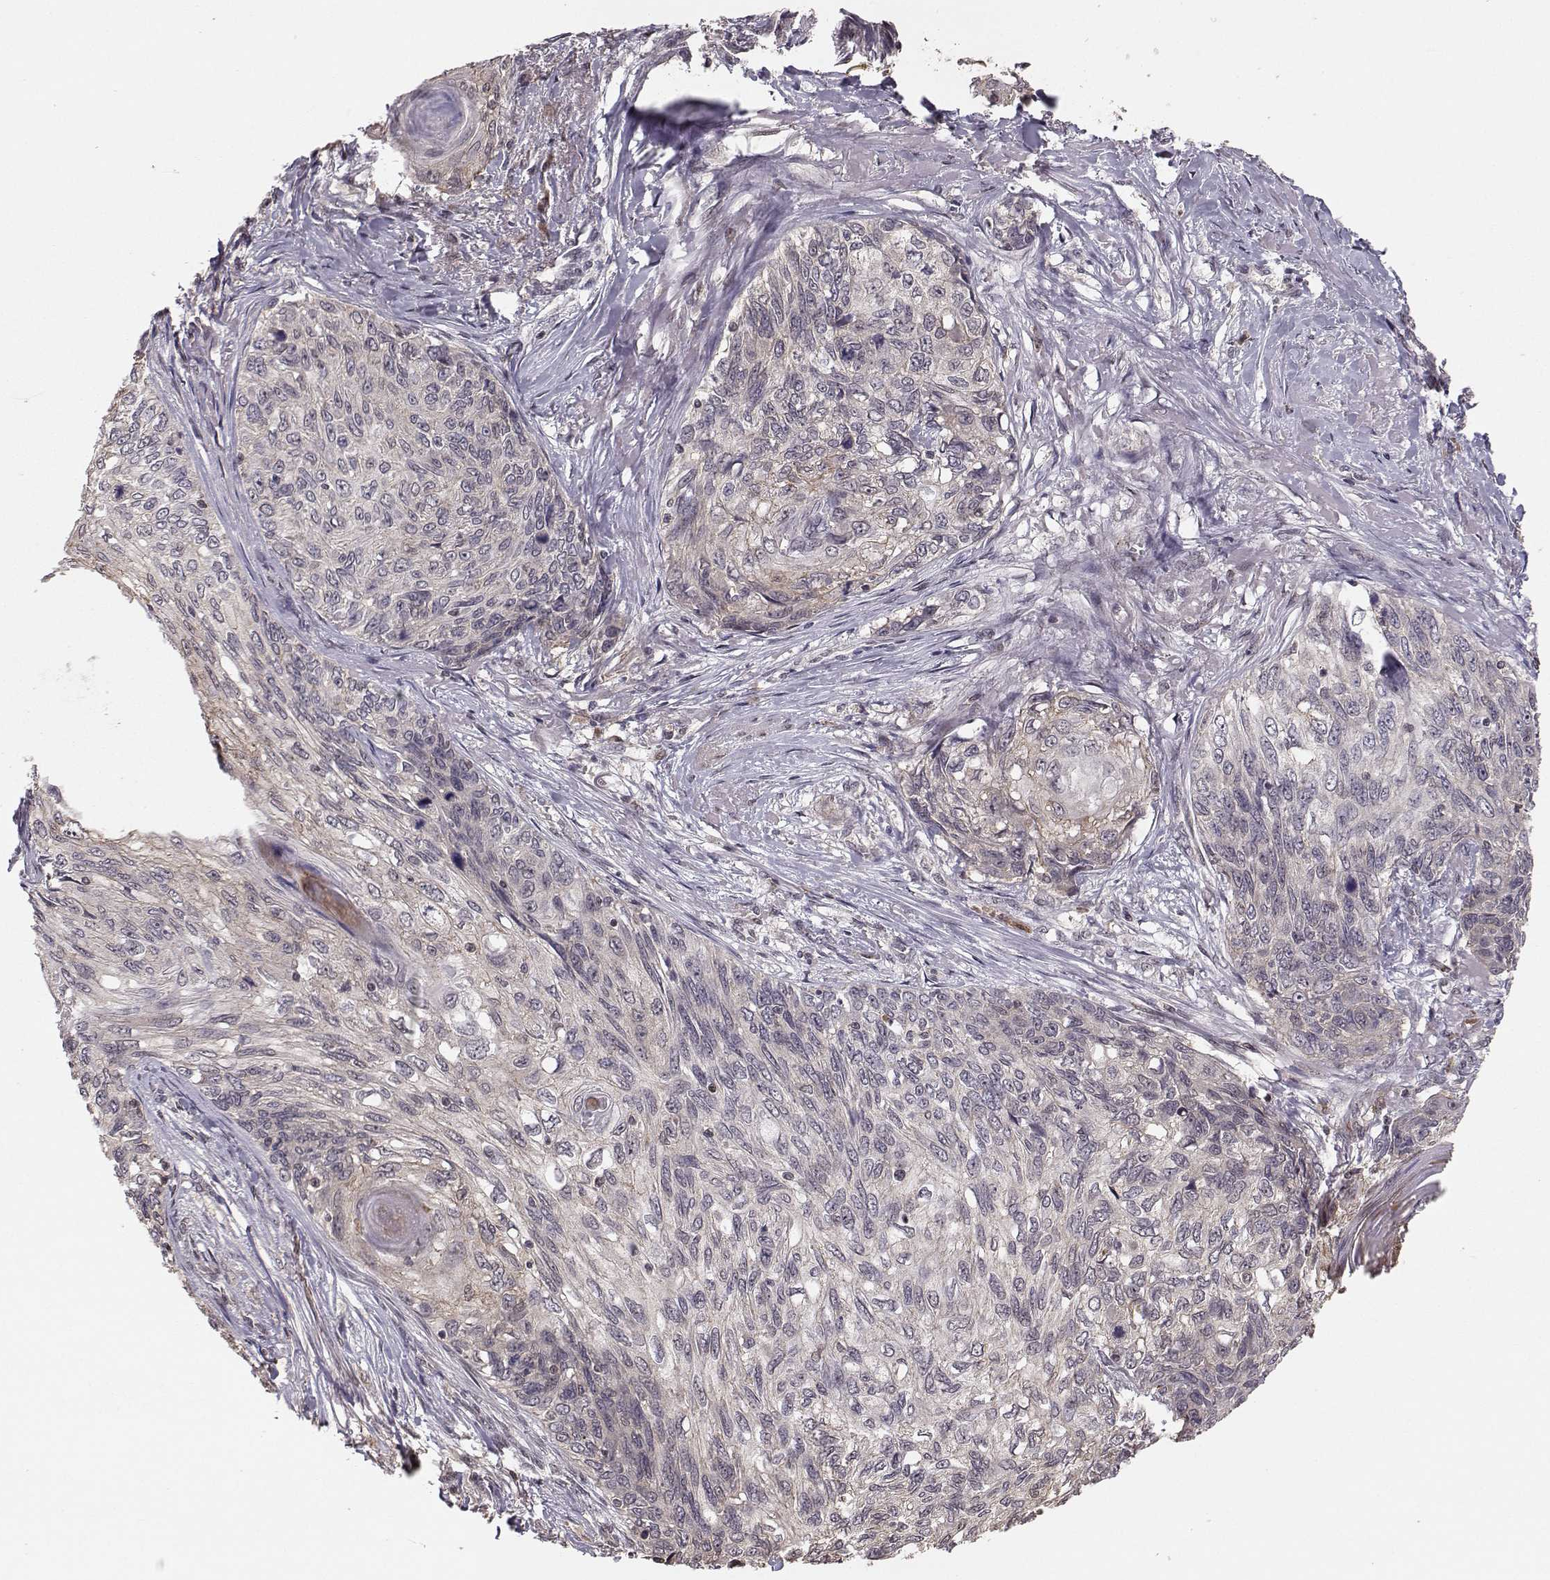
{"staining": {"intensity": "moderate", "quantity": "<25%", "location": "cytoplasmic/membranous"}, "tissue": "skin cancer", "cell_type": "Tumor cells", "image_type": "cancer", "snomed": [{"axis": "morphology", "description": "Squamous cell carcinoma, NOS"}, {"axis": "topography", "description": "Skin"}], "caption": "High-power microscopy captured an immunohistochemistry (IHC) micrograph of squamous cell carcinoma (skin), revealing moderate cytoplasmic/membranous positivity in about <25% of tumor cells.", "gene": "PLEKHG3", "patient": {"sex": "male", "age": 92}}